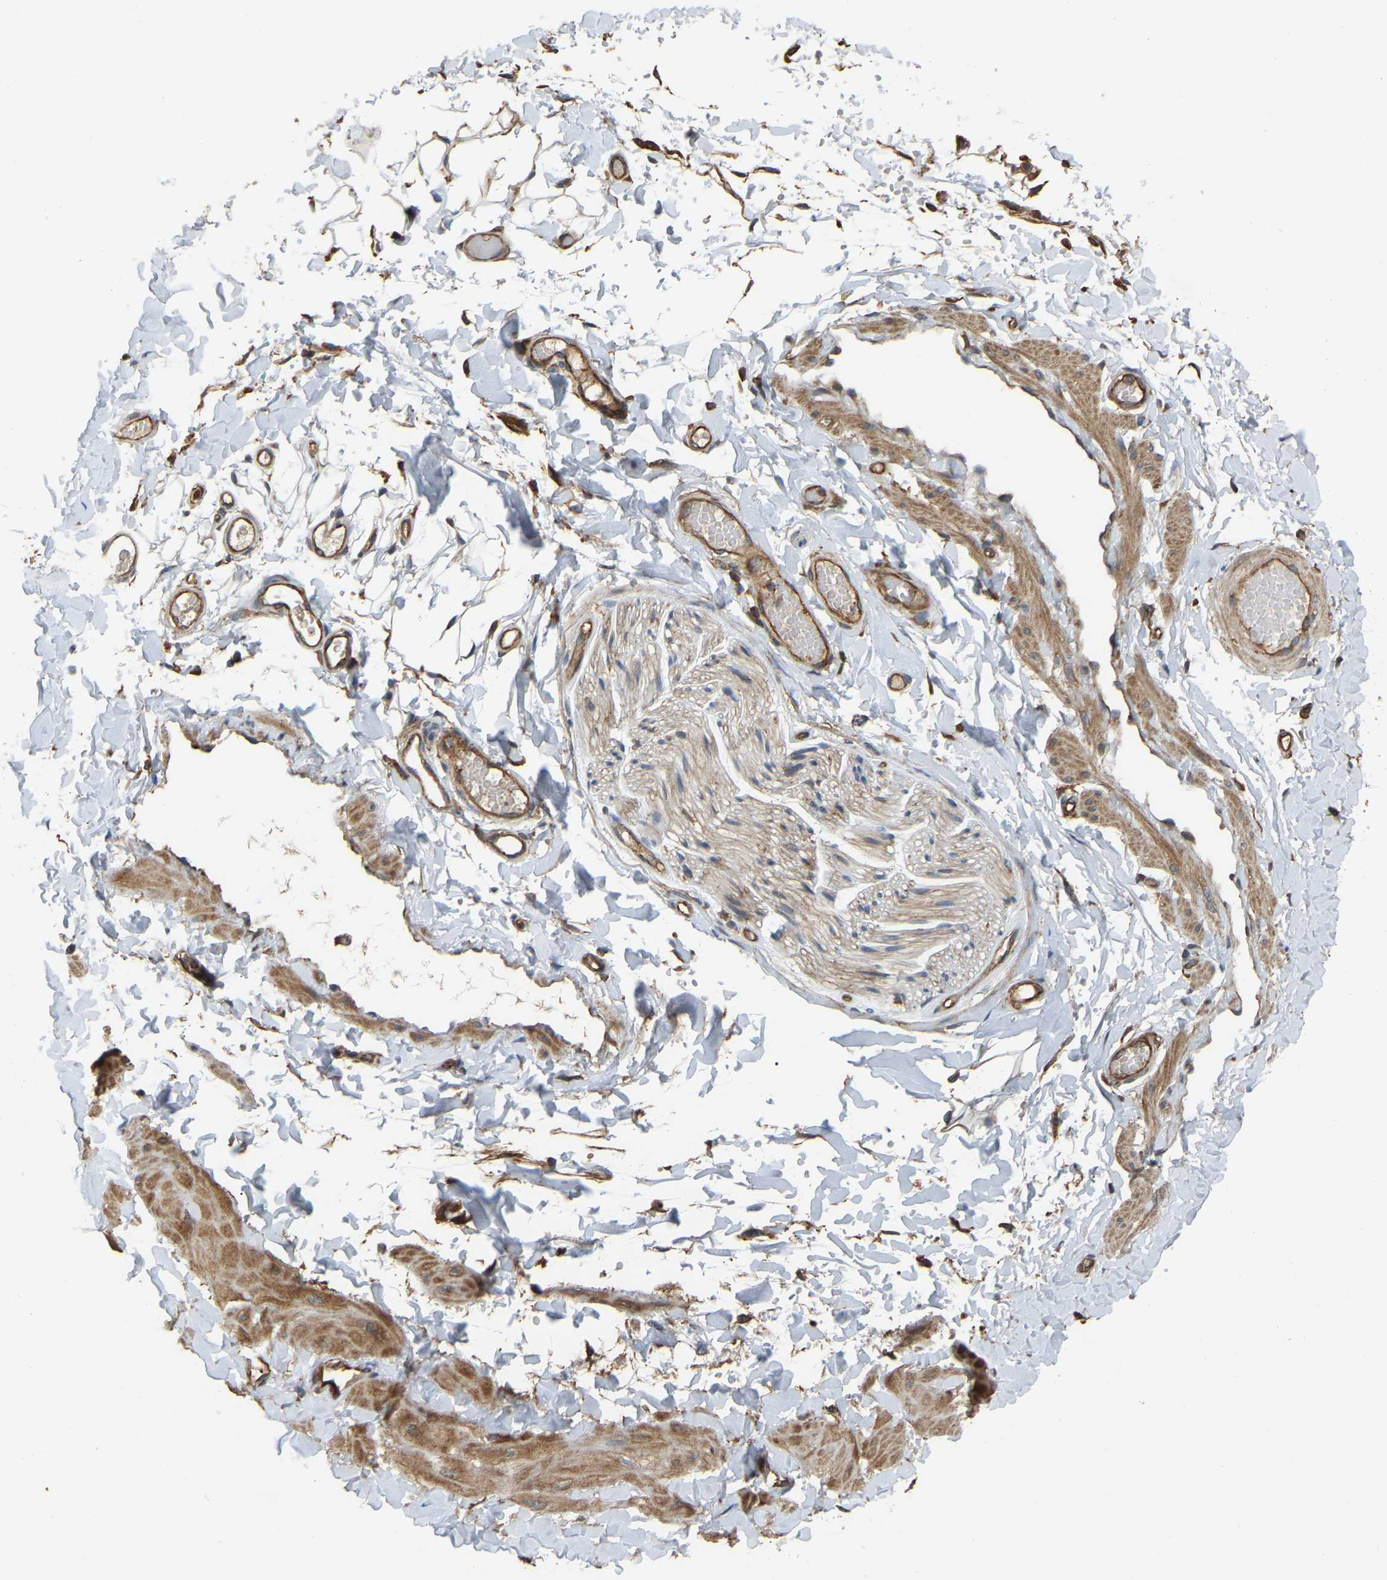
{"staining": {"intensity": "moderate", "quantity": ">75%", "location": "cytoplasmic/membranous"}, "tissue": "adipose tissue", "cell_type": "Adipocytes", "image_type": "normal", "snomed": [{"axis": "morphology", "description": "Normal tissue, NOS"}, {"axis": "topography", "description": "Adipose tissue"}, {"axis": "topography", "description": "Vascular tissue"}, {"axis": "topography", "description": "Peripheral nerve tissue"}], "caption": "Adipose tissue stained with DAB (3,3'-diaminobenzidine) immunohistochemistry exhibits medium levels of moderate cytoplasmic/membranous positivity in approximately >75% of adipocytes.", "gene": "SAMD9L", "patient": {"sex": "male", "age": 25}}